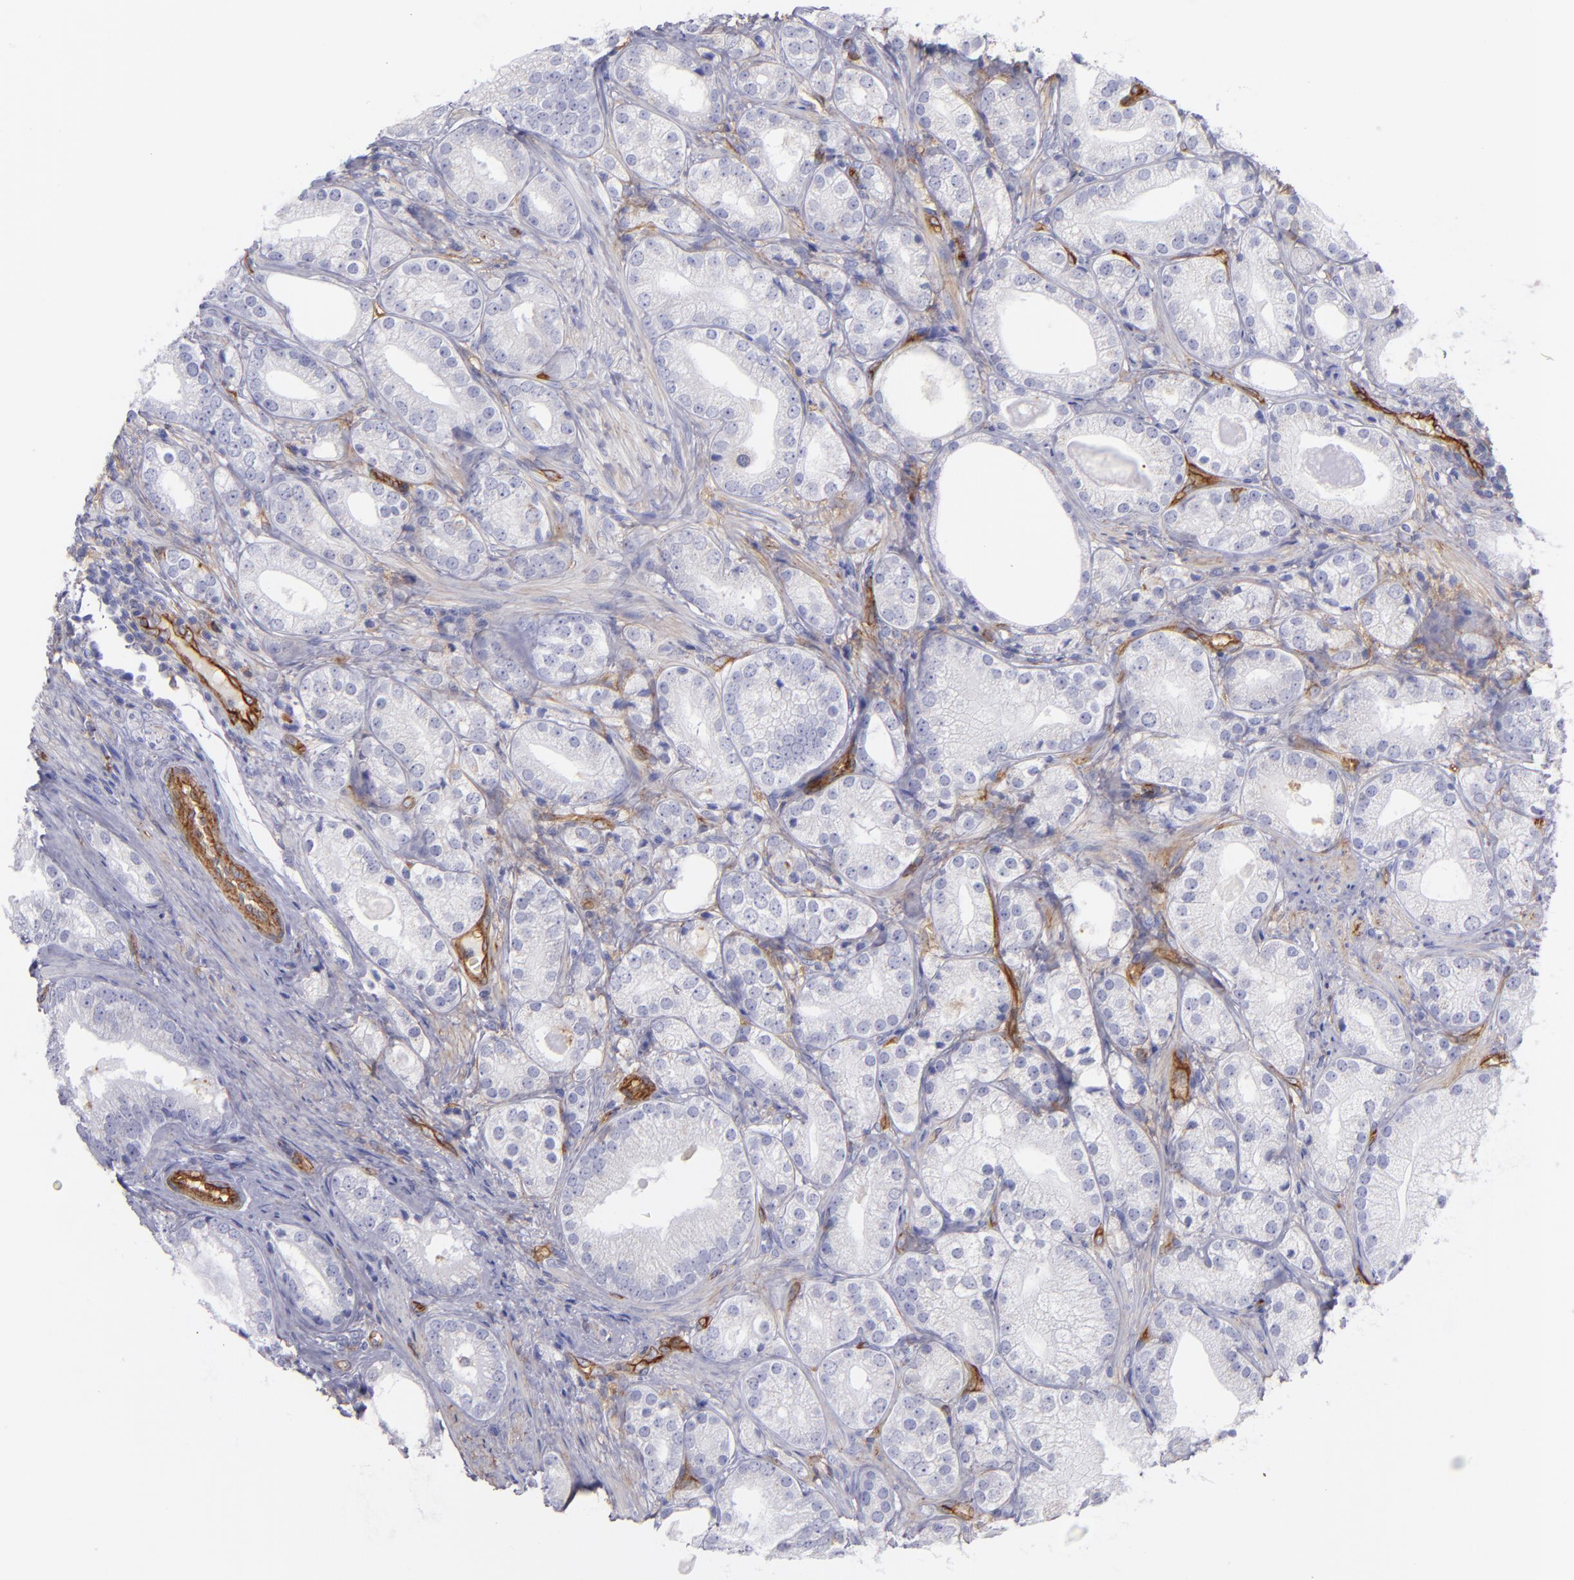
{"staining": {"intensity": "negative", "quantity": "none", "location": "none"}, "tissue": "prostate cancer", "cell_type": "Tumor cells", "image_type": "cancer", "snomed": [{"axis": "morphology", "description": "Adenocarcinoma, Low grade"}, {"axis": "topography", "description": "Prostate"}], "caption": "Low-grade adenocarcinoma (prostate) stained for a protein using IHC exhibits no expression tumor cells.", "gene": "ENTPD1", "patient": {"sex": "male", "age": 69}}